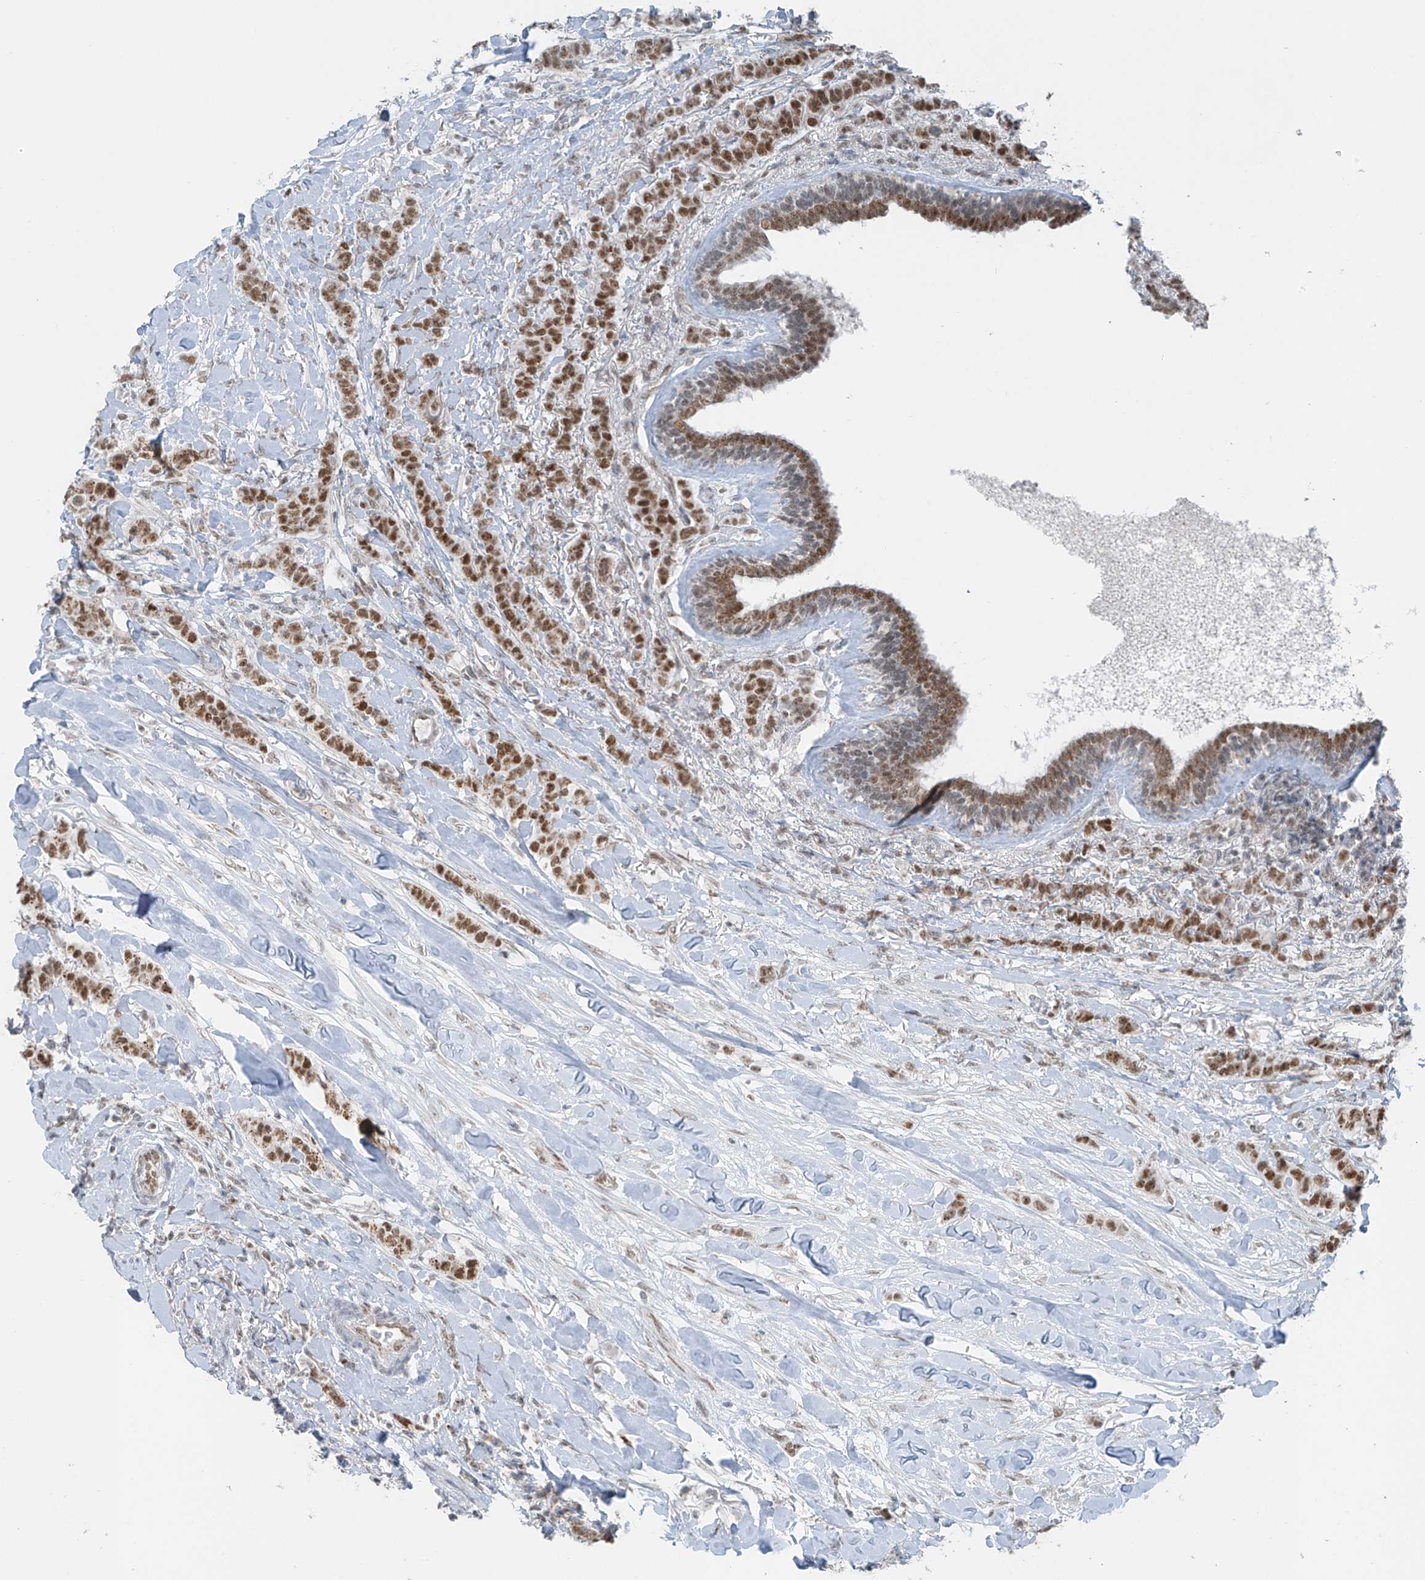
{"staining": {"intensity": "moderate", "quantity": ">75%", "location": "nuclear"}, "tissue": "breast cancer", "cell_type": "Tumor cells", "image_type": "cancer", "snomed": [{"axis": "morphology", "description": "Duct carcinoma"}, {"axis": "topography", "description": "Breast"}], "caption": "Brown immunohistochemical staining in intraductal carcinoma (breast) displays moderate nuclear staining in approximately >75% of tumor cells.", "gene": "WRNIP1", "patient": {"sex": "female", "age": 40}}